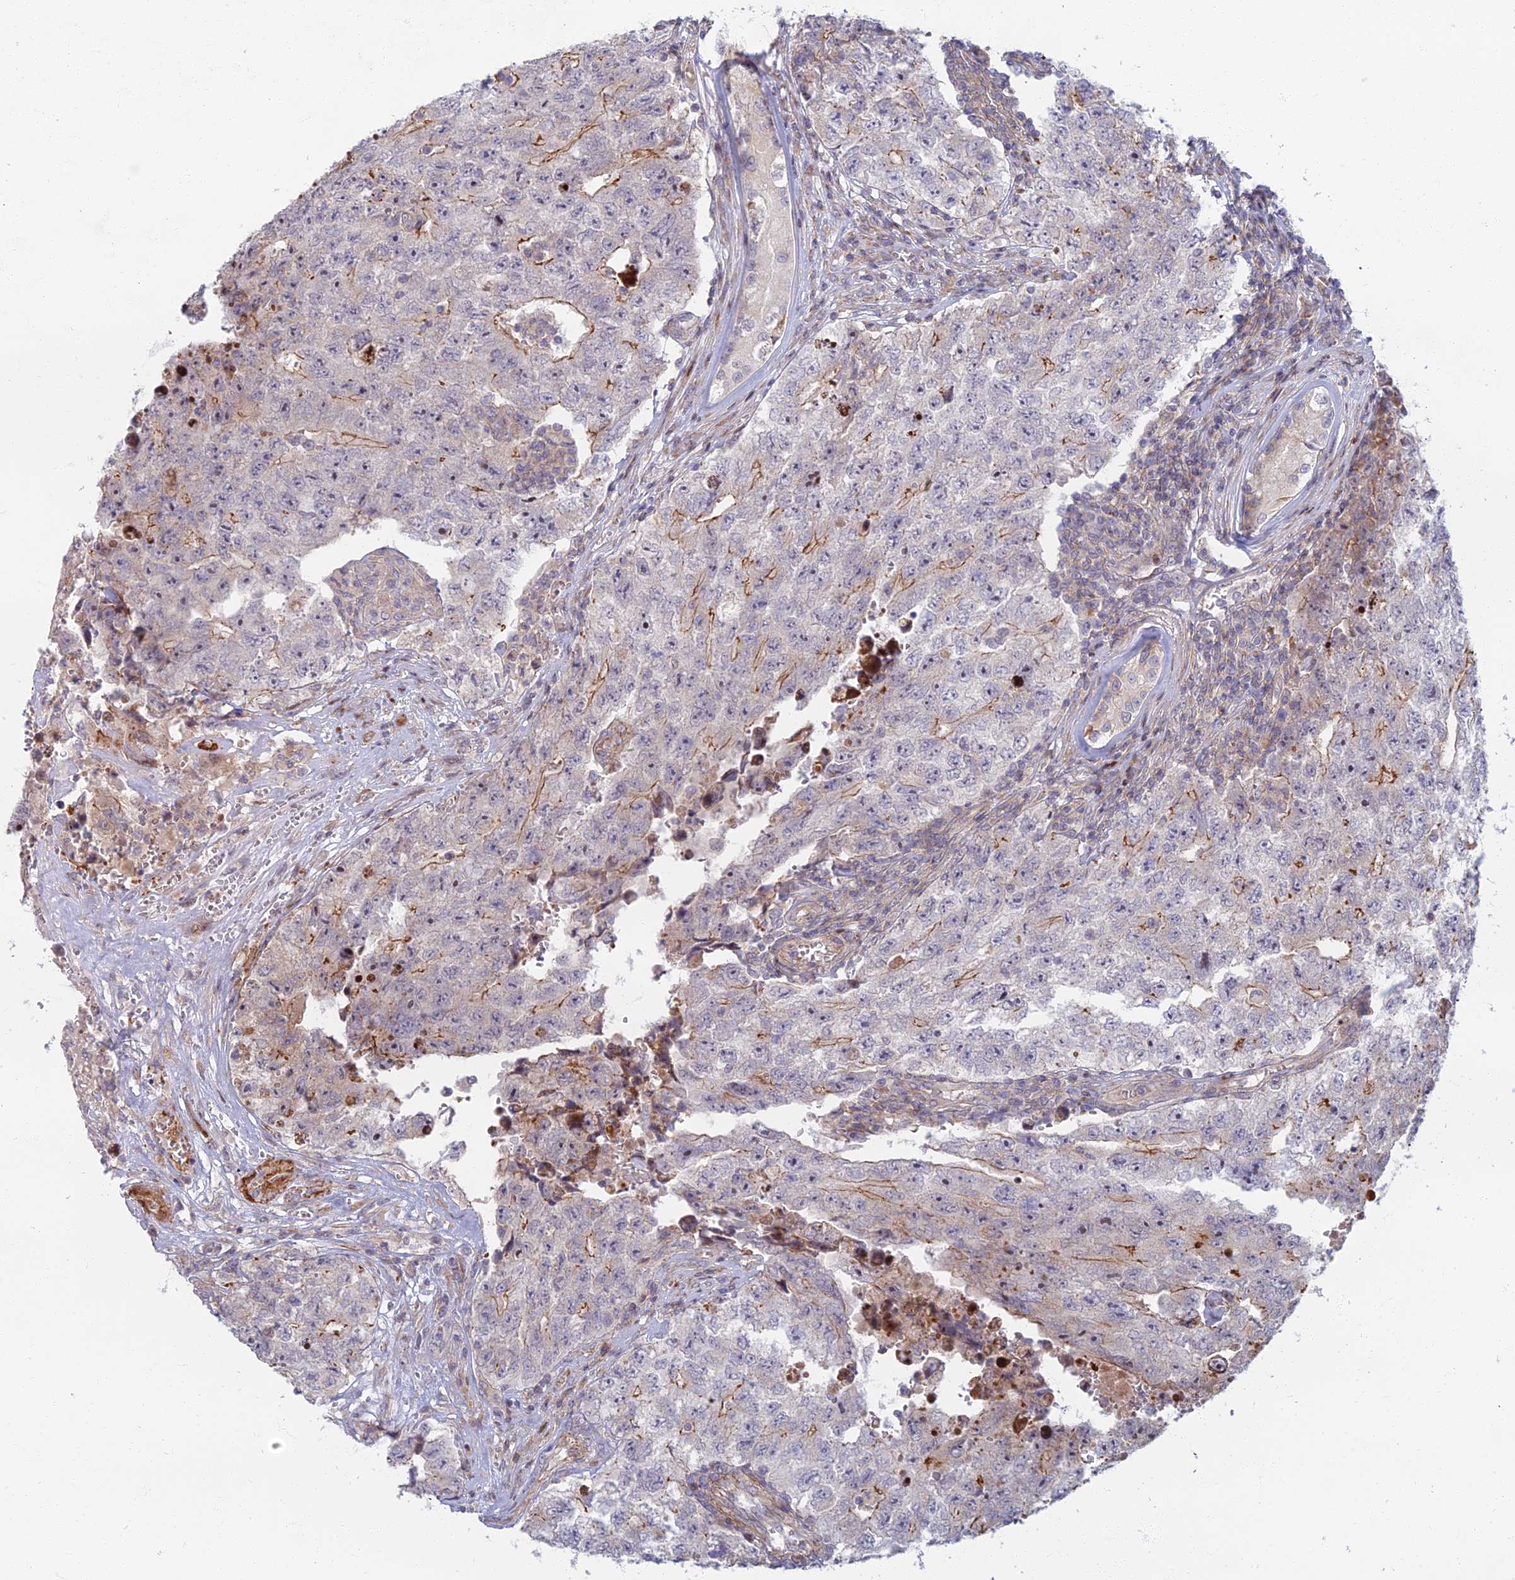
{"staining": {"intensity": "moderate", "quantity": "<25%", "location": "cytoplasmic/membranous"}, "tissue": "testis cancer", "cell_type": "Tumor cells", "image_type": "cancer", "snomed": [{"axis": "morphology", "description": "Carcinoma, Embryonal, NOS"}, {"axis": "topography", "description": "Testis"}], "caption": "Tumor cells display moderate cytoplasmic/membranous staining in approximately <25% of cells in embryonal carcinoma (testis).", "gene": "C15orf40", "patient": {"sex": "male", "age": 17}}